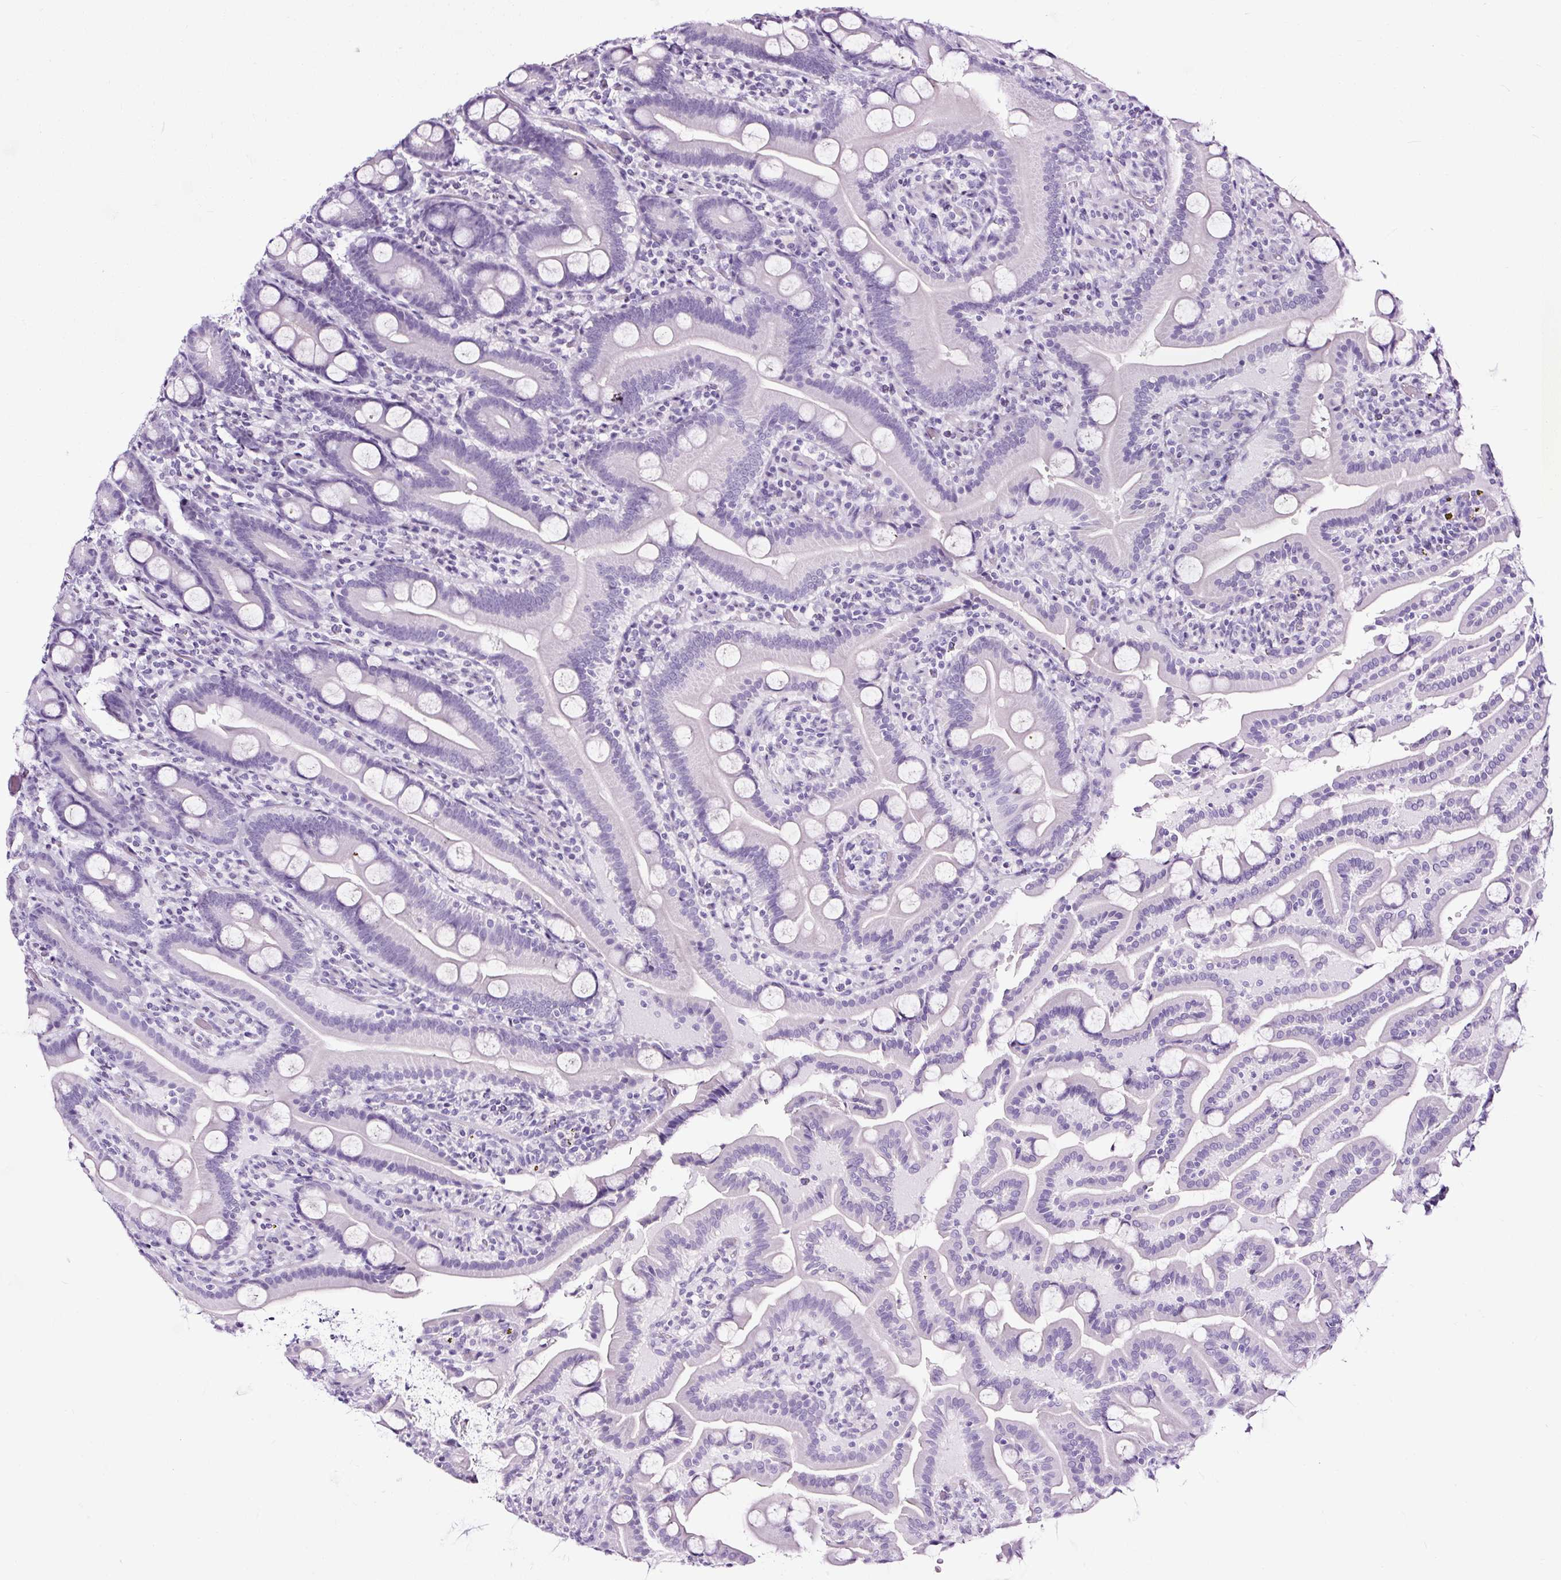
{"staining": {"intensity": "negative", "quantity": "none", "location": "none"}, "tissue": "duodenum", "cell_type": "Glandular cells", "image_type": "normal", "snomed": [{"axis": "morphology", "description": "Normal tissue, NOS"}, {"axis": "topography", "description": "Duodenum"}], "caption": "The micrograph exhibits no staining of glandular cells in normal duodenum.", "gene": "NPHS2", "patient": {"sex": "male", "age": 55}}